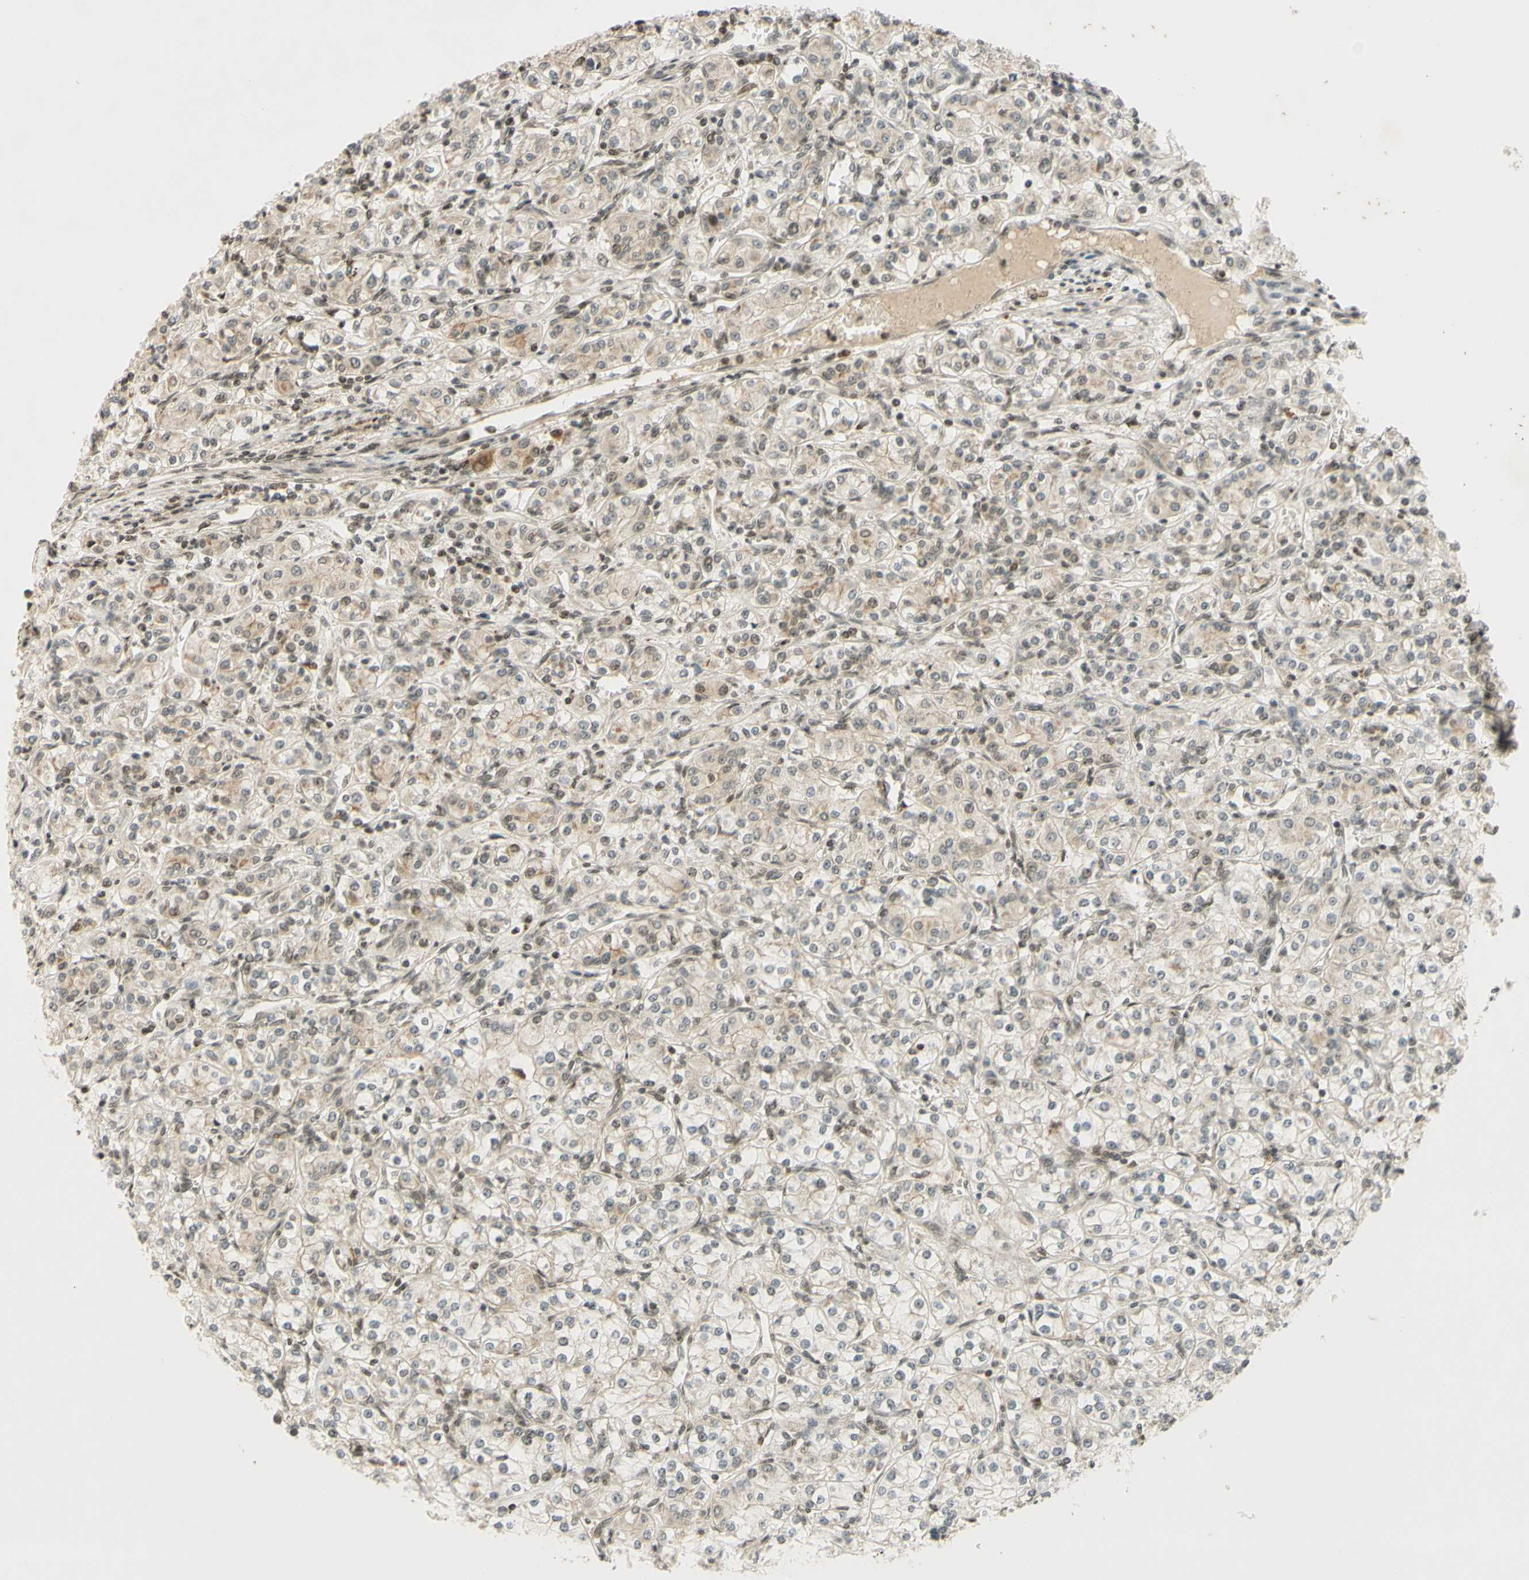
{"staining": {"intensity": "weak", "quantity": "<25%", "location": "nuclear"}, "tissue": "renal cancer", "cell_type": "Tumor cells", "image_type": "cancer", "snomed": [{"axis": "morphology", "description": "Adenocarcinoma, NOS"}, {"axis": "topography", "description": "Kidney"}], "caption": "DAB (3,3'-diaminobenzidine) immunohistochemical staining of human adenocarcinoma (renal) reveals no significant staining in tumor cells.", "gene": "SMARCB1", "patient": {"sex": "male", "age": 77}}